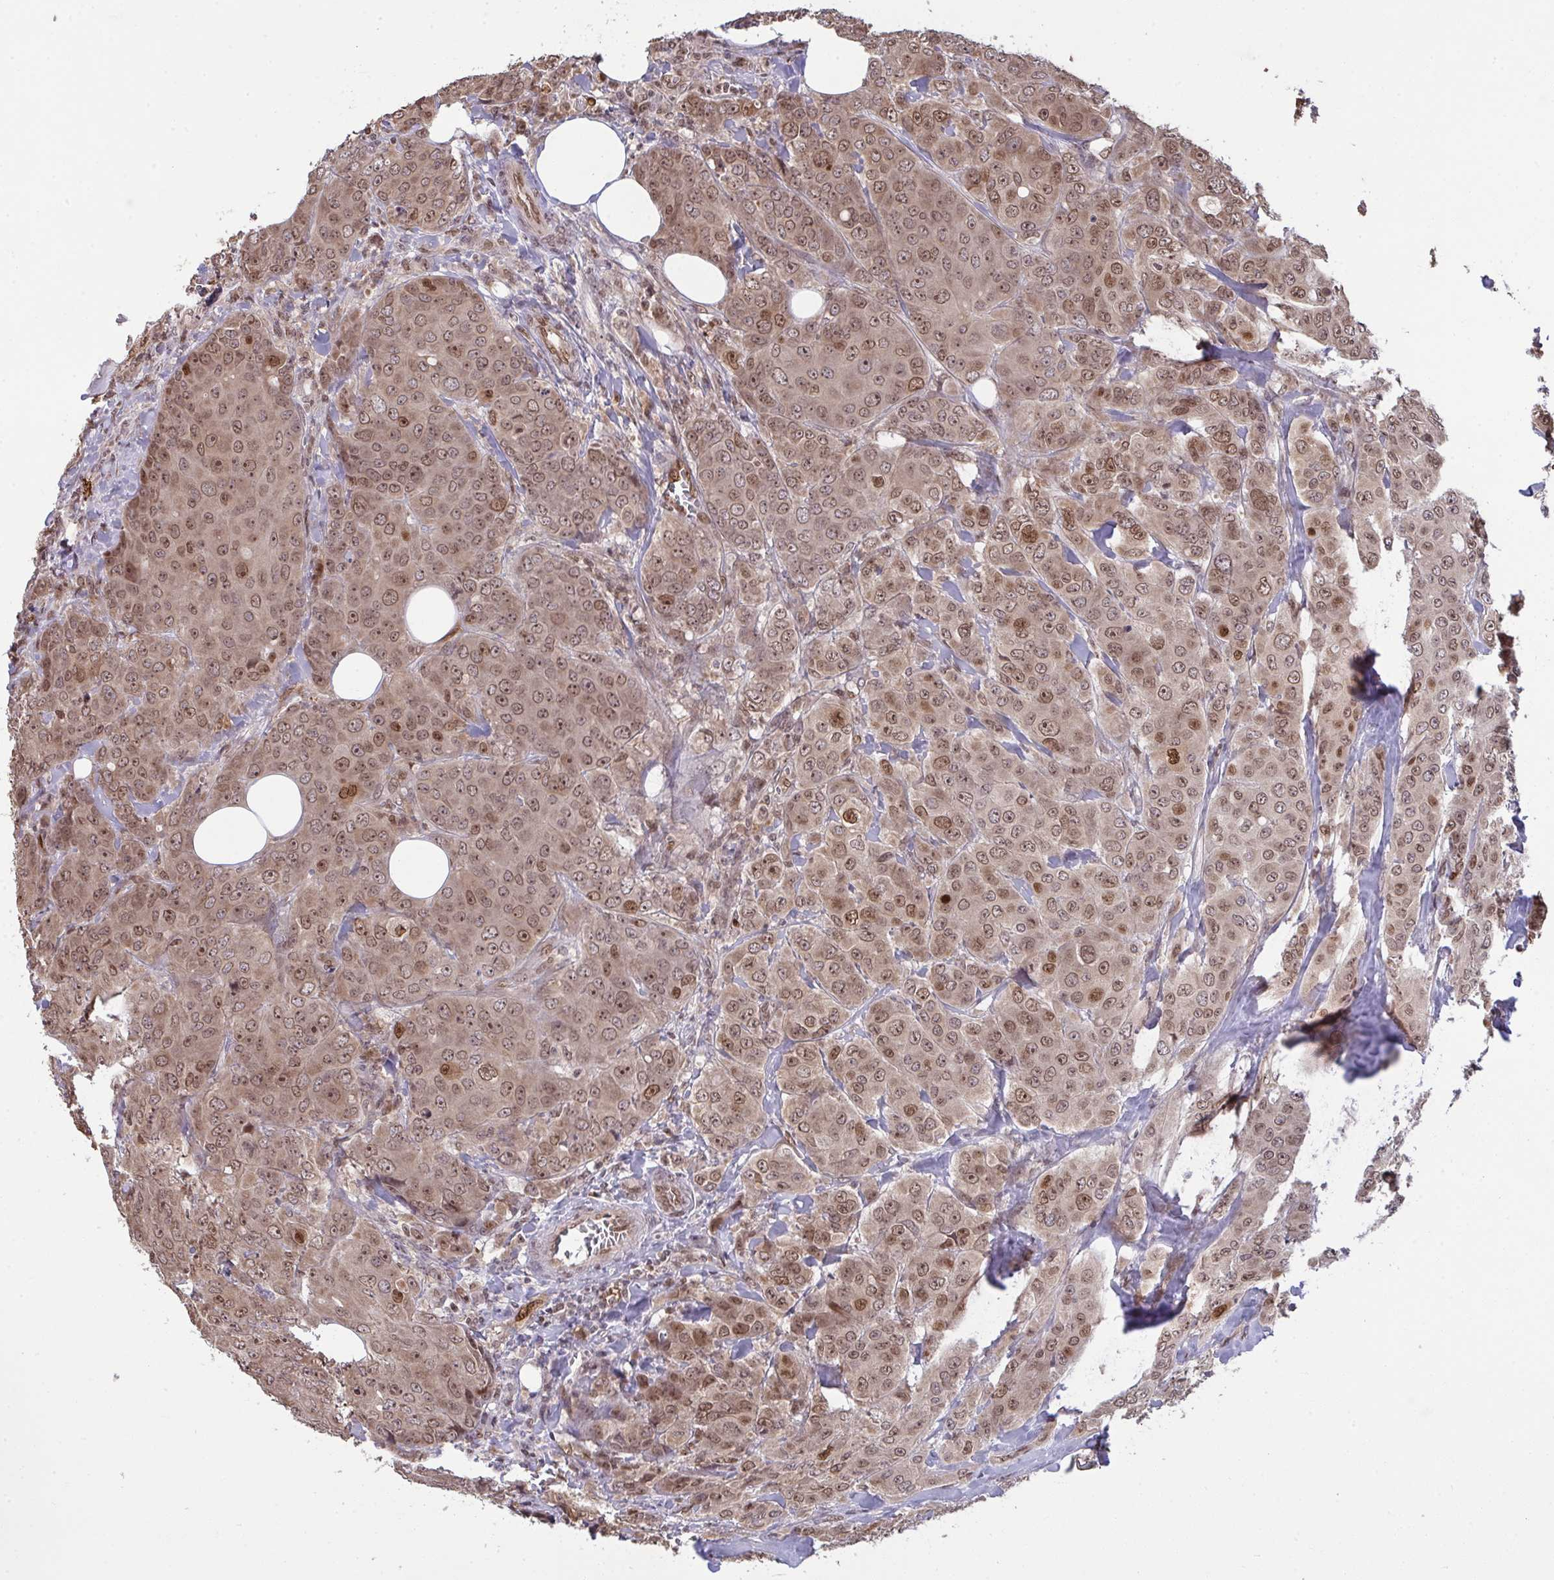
{"staining": {"intensity": "moderate", "quantity": ">75%", "location": "nuclear"}, "tissue": "breast cancer", "cell_type": "Tumor cells", "image_type": "cancer", "snomed": [{"axis": "morphology", "description": "Duct carcinoma"}, {"axis": "topography", "description": "Breast"}], "caption": "Moderate nuclear protein positivity is seen in about >75% of tumor cells in infiltrating ductal carcinoma (breast). The protein is stained brown, and the nuclei are stained in blue (DAB (3,3'-diaminobenzidine) IHC with brightfield microscopy, high magnification).", "gene": "UXT", "patient": {"sex": "female", "age": 43}}